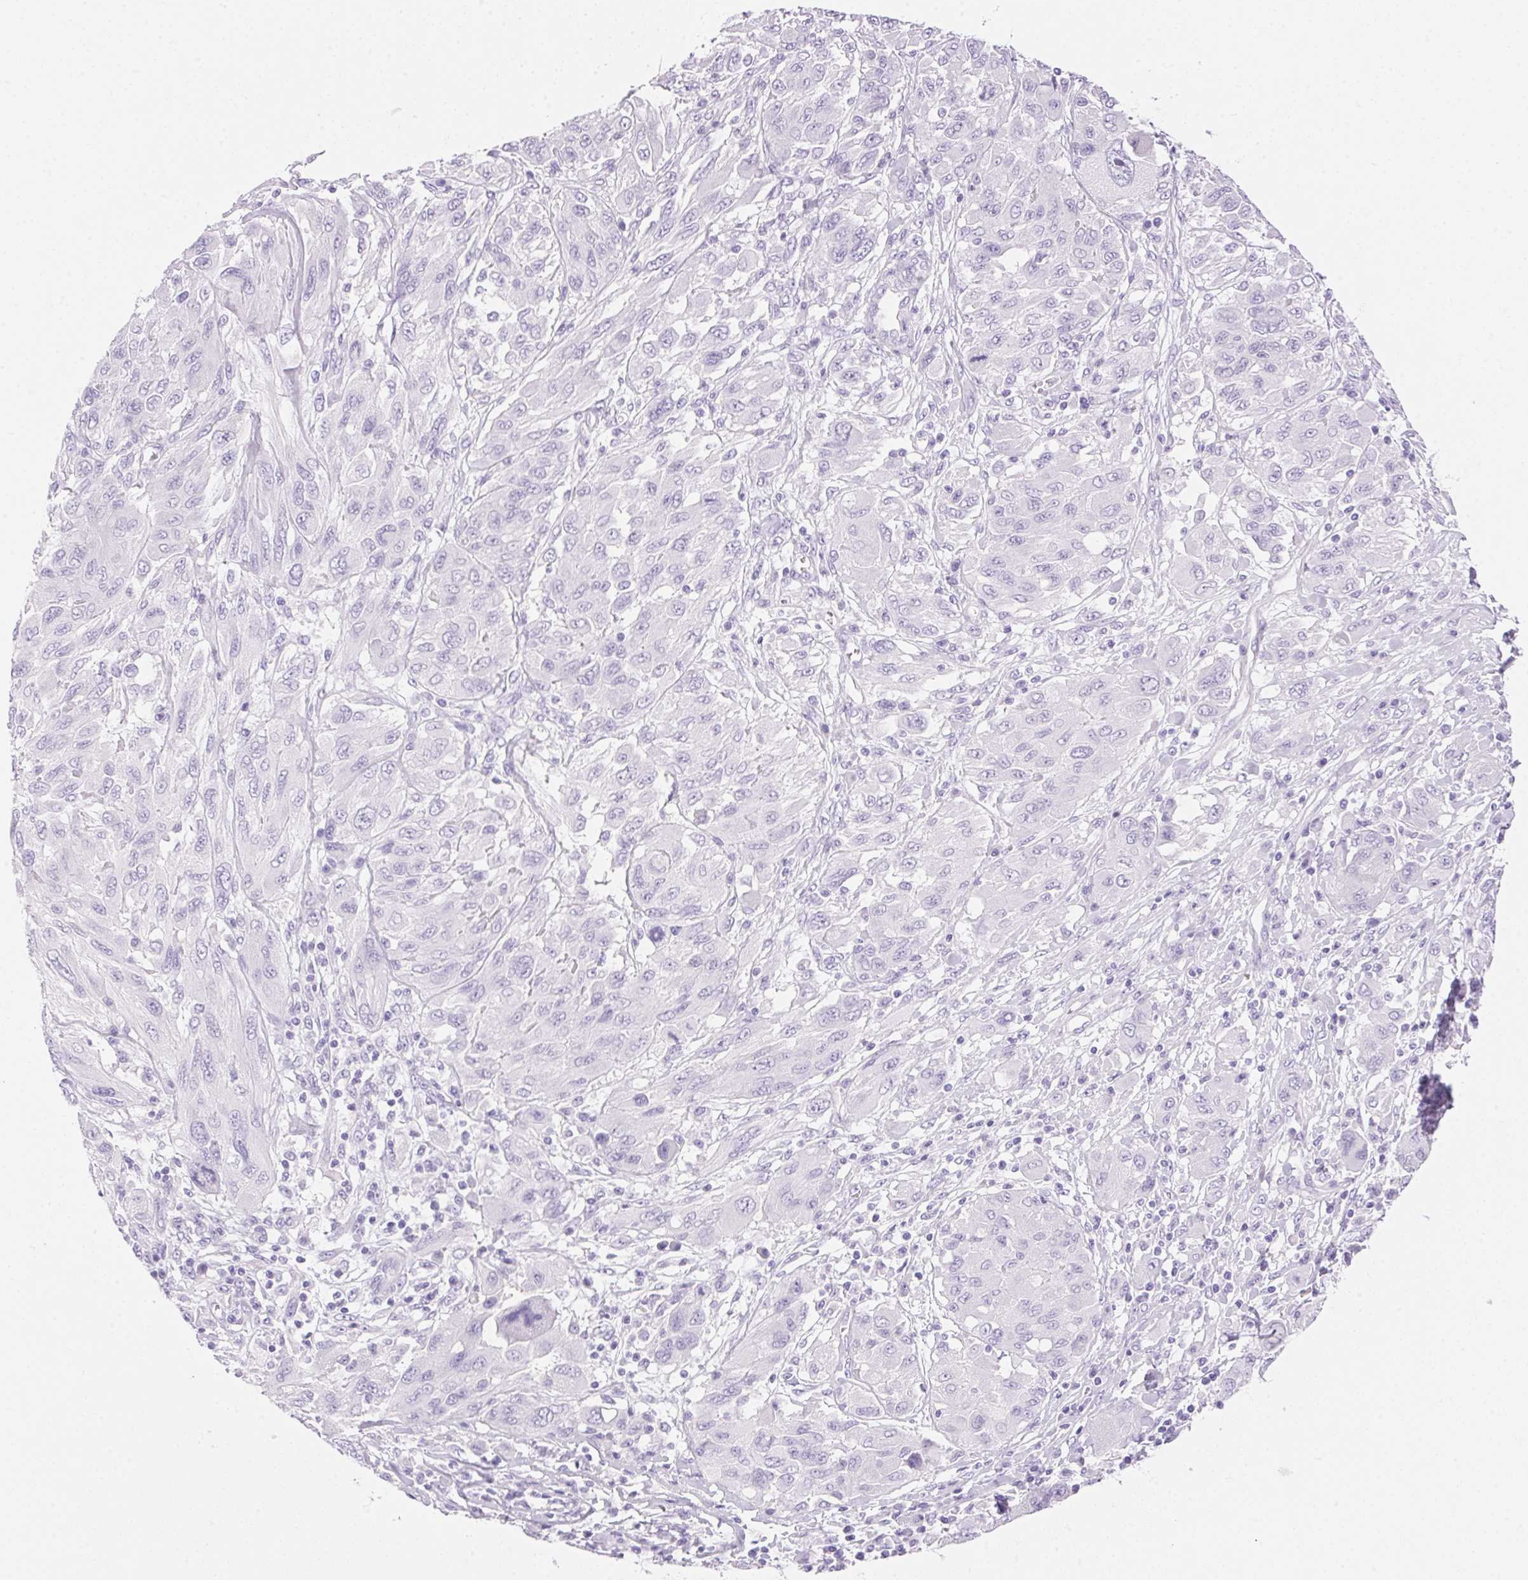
{"staining": {"intensity": "negative", "quantity": "none", "location": "none"}, "tissue": "melanoma", "cell_type": "Tumor cells", "image_type": "cancer", "snomed": [{"axis": "morphology", "description": "Malignant melanoma, NOS"}, {"axis": "topography", "description": "Skin"}], "caption": "A high-resolution histopathology image shows immunohistochemistry staining of melanoma, which demonstrates no significant positivity in tumor cells. (Immunohistochemistry (ihc), brightfield microscopy, high magnification).", "gene": "DHCR24", "patient": {"sex": "female", "age": 91}}